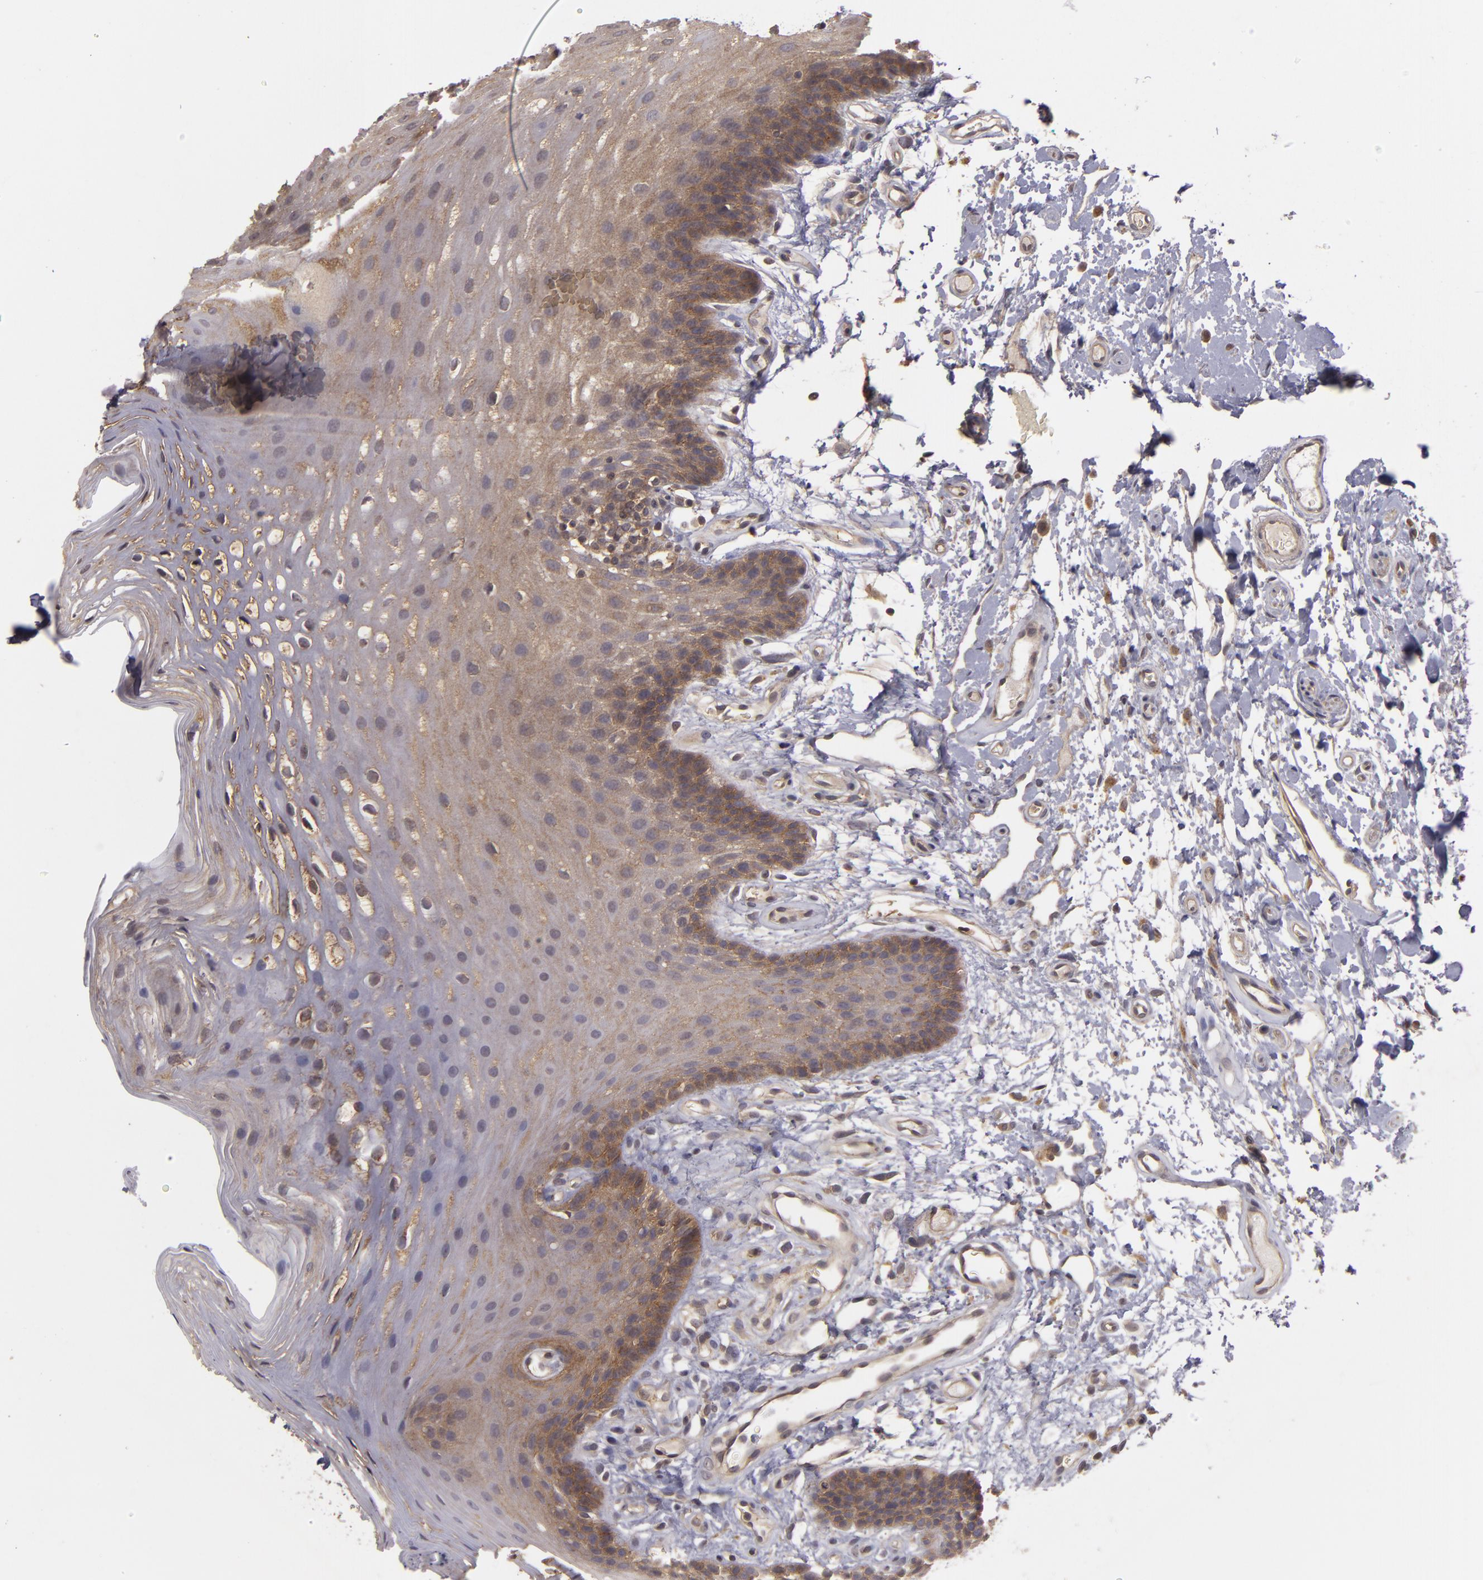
{"staining": {"intensity": "moderate", "quantity": "25%-75%", "location": "cytoplasmic/membranous"}, "tissue": "oral mucosa", "cell_type": "Squamous epithelial cells", "image_type": "normal", "snomed": [{"axis": "morphology", "description": "Normal tissue, NOS"}, {"axis": "topography", "description": "Oral tissue"}], "caption": "Protein expression analysis of benign oral mucosa demonstrates moderate cytoplasmic/membranous positivity in approximately 25%-75% of squamous epithelial cells.", "gene": "HRAS", "patient": {"sex": "male", "age": 62}}